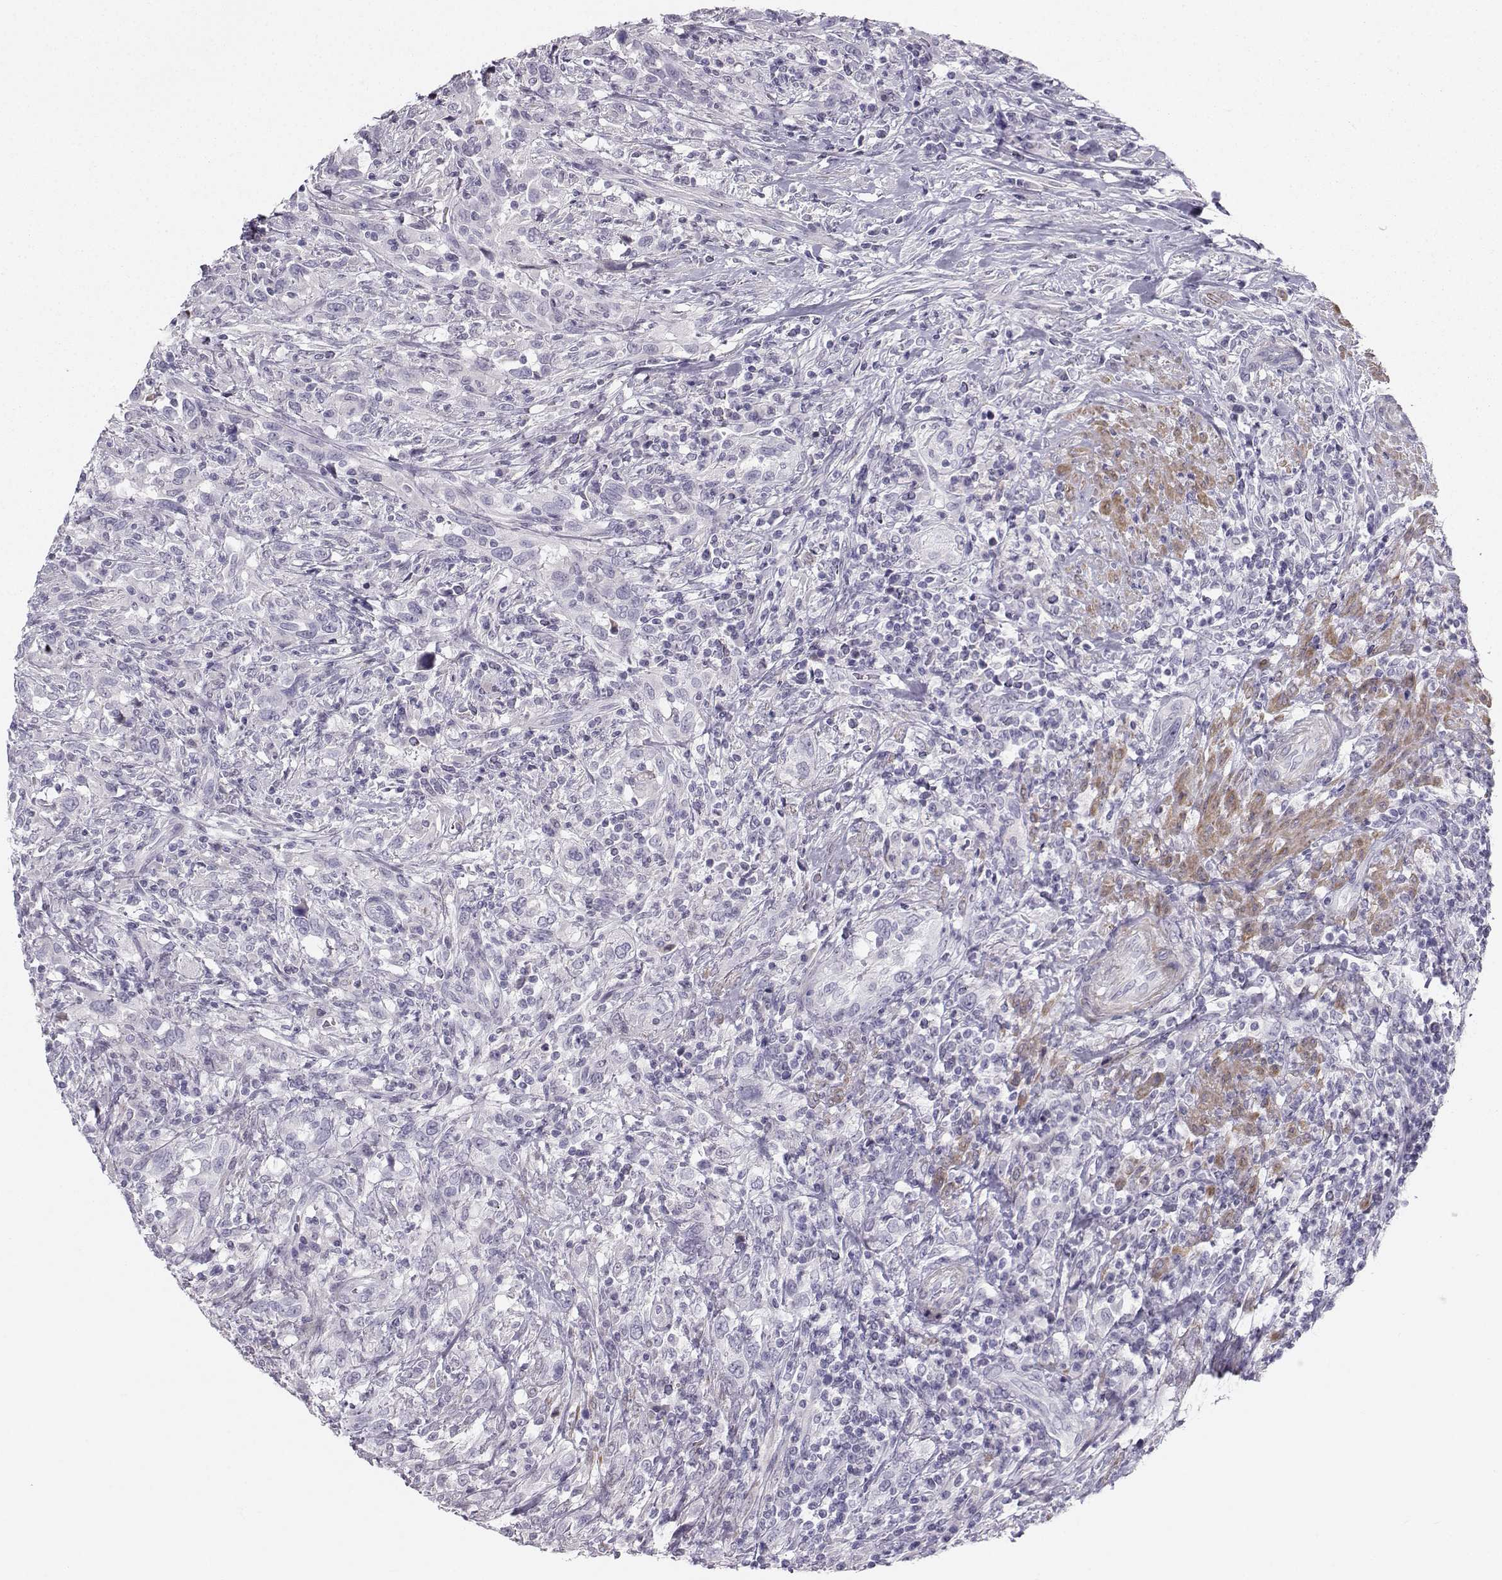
{"staining": {"intensity": "negative", "quantity": "none", "location": "none"}, "tissue": "urothelial cancer", "cell_type": "Tumor cells", "image_type": "cancer", "snomed": [{"axis": "morphology", "description": "Urothelial carcinoma, NOS"}, {"axis": "morphology", "description": "Urothelial carcinoma, High grade"}, {"axis": "topography", "description": "Urinary bladder"}], "caption": "This is an immunohistochemistry micrograph of human transitional cell carcinoma. There is no staining in tumor cells.", "gene": "CASR", "patient": {"sex": "female", "age": 64}}